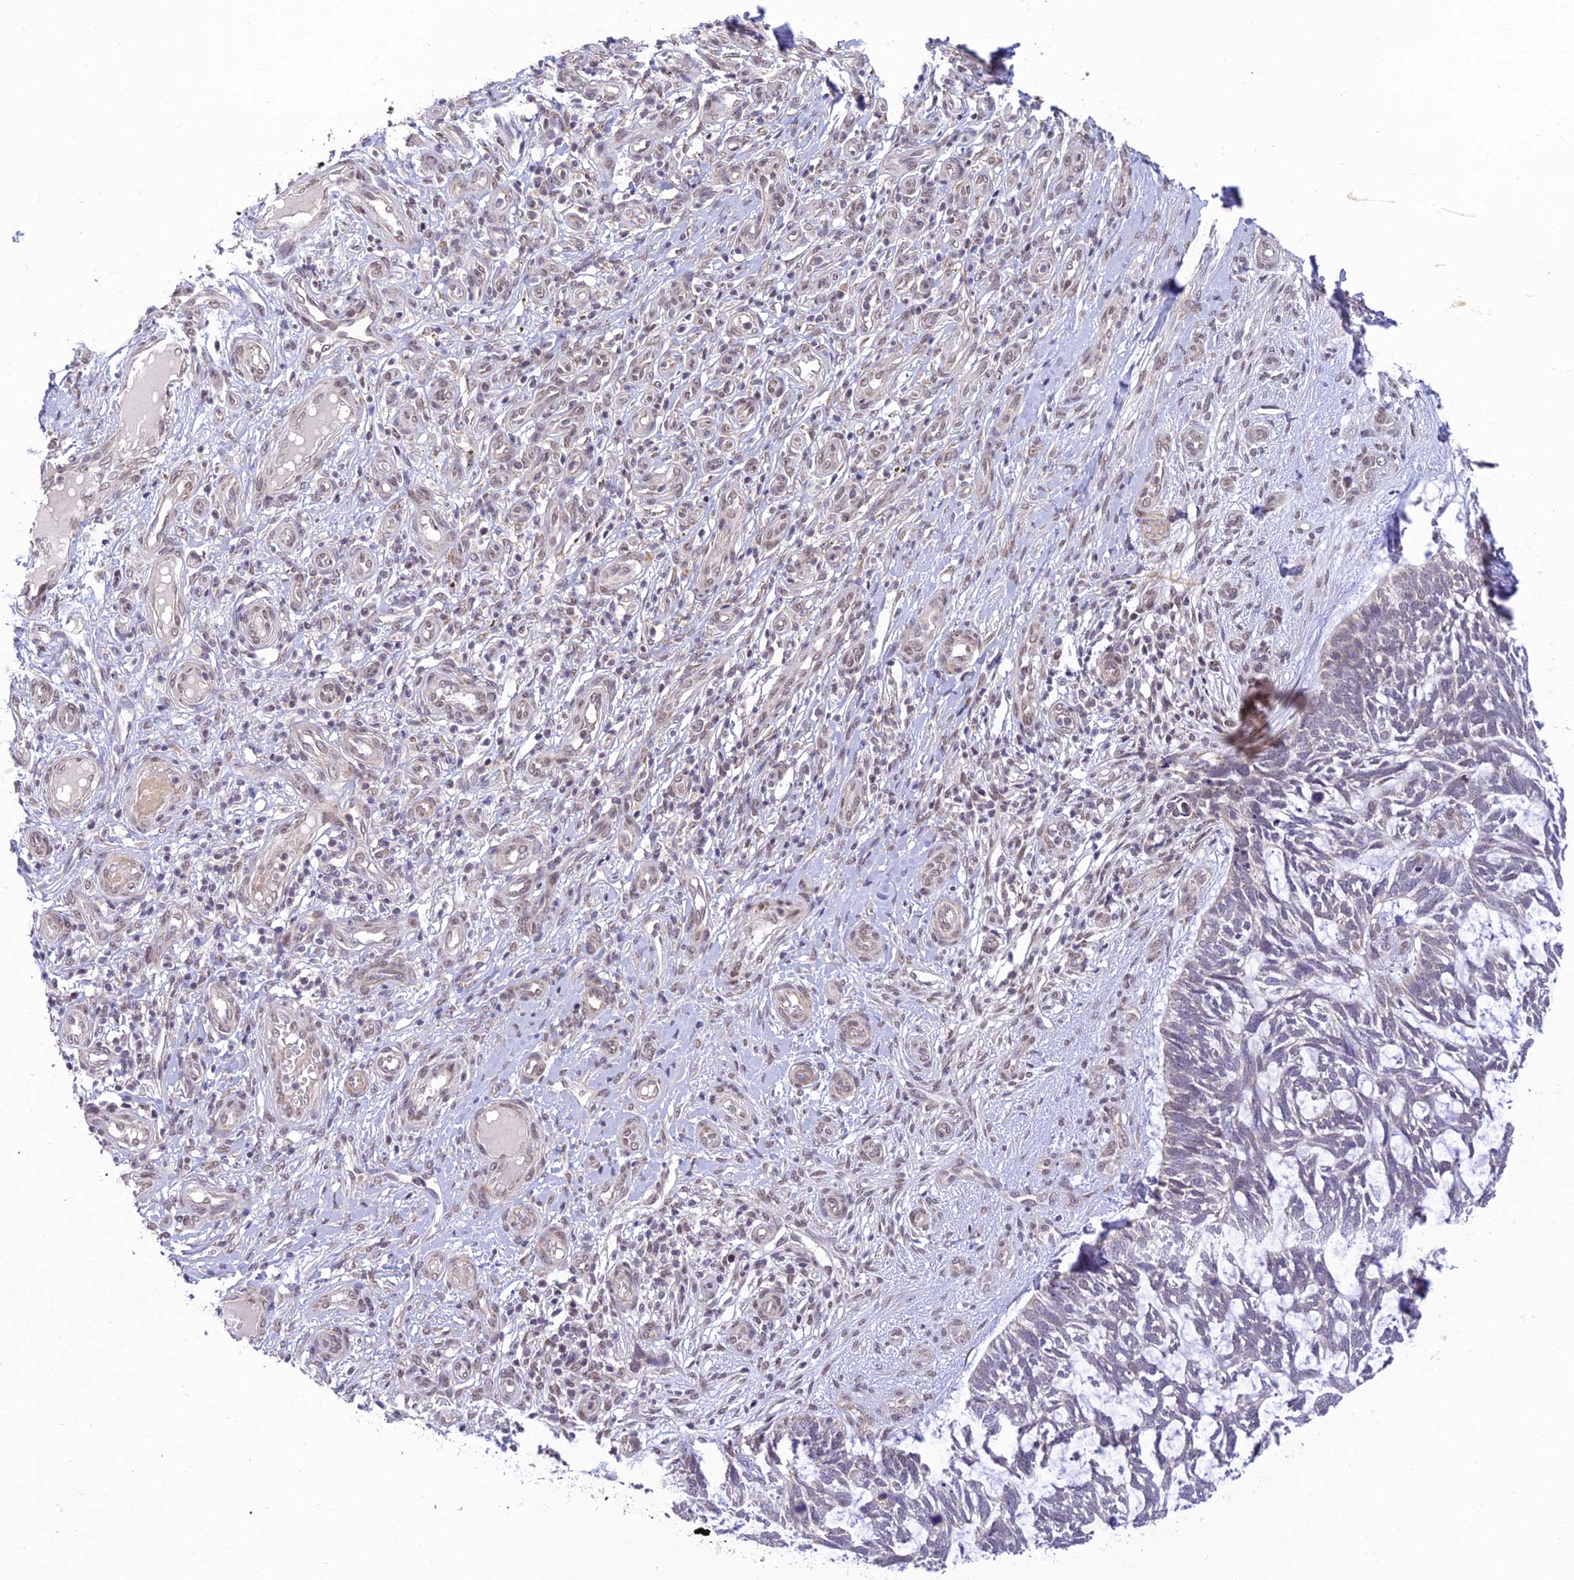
{"staining": {"intensity": "negative", "quantity": "none", "location": "none"}, "tissue": "skin cancer", "cell_type": "Tumor cells", "image_type": "cancer", "snomed": [{"axis": "morphology", "description": "Basal cell carcinoma"}, {"axis": "topography", "description": "Skin"}], "caption": "This is an IHC histopathology image of human basal cell carcinoma (skin). There is no expression in tumor cells.", "gene": "MICOS13", "patient": {"sex": "male", "age": 88}}